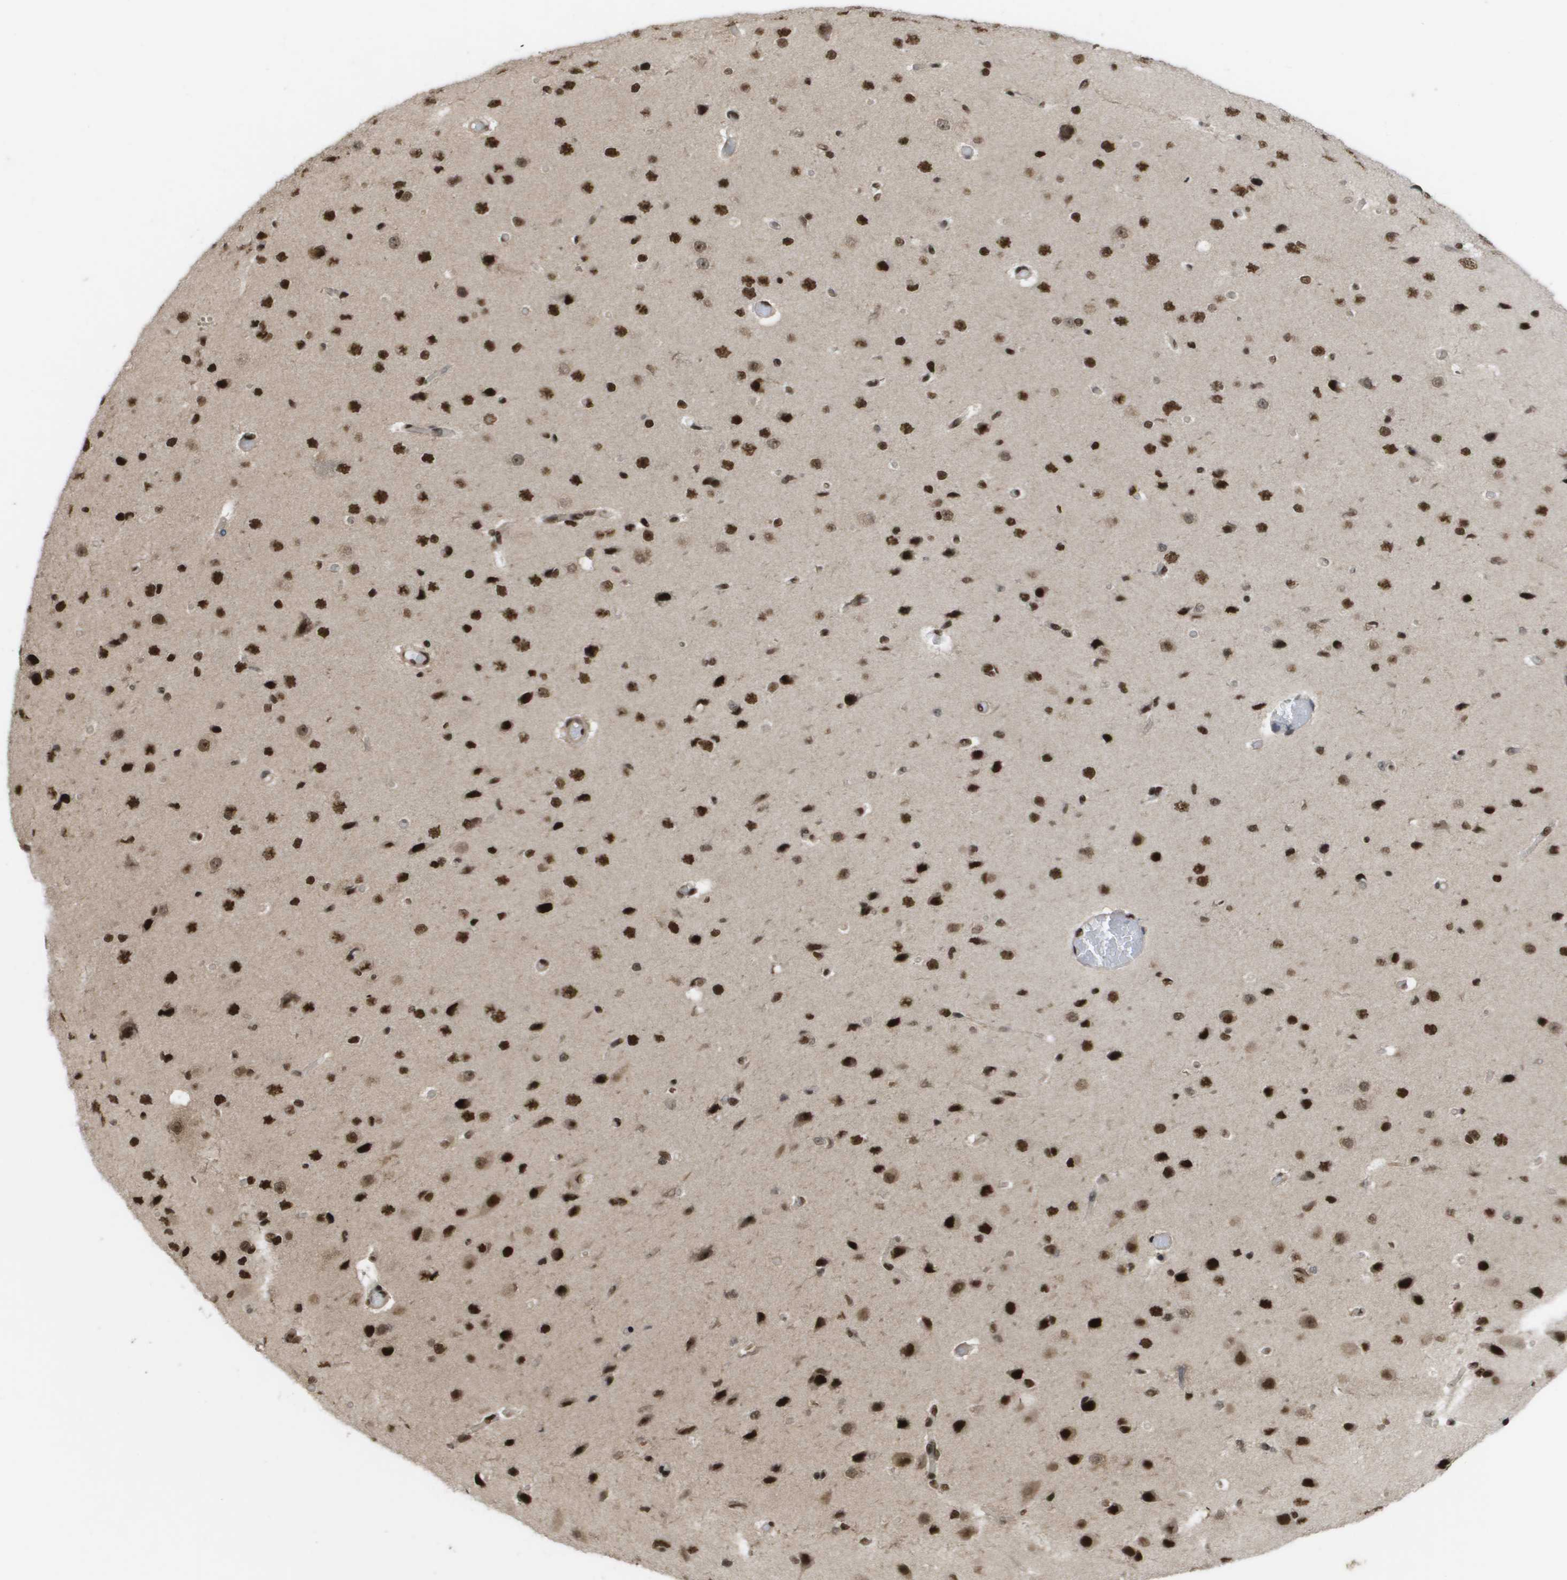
{"staining": {"intensity": "moderate", "quantity": ">75%", "location": "nuclear"}, "tissue": "cerebral cortex", "cell_type": "Endothelial cells", "image_type": "normal", "snomed": [{"axis": "morphology", "description": "Normal tissue, NOS"}, {"axis": "morphology", "description": "Developmental malformation"}, {"axis": "topography", "description": "Cerebral cortex"}], "caption": "Moderate nuclear staining is seen in approximately >75% of endothelial cells in normal cerebral cortex. (brown staining indicates protein expression, while blue staining denotes nuclei).", "gene": "CDT1", "patient": {"sex": "female", "age": 30}}